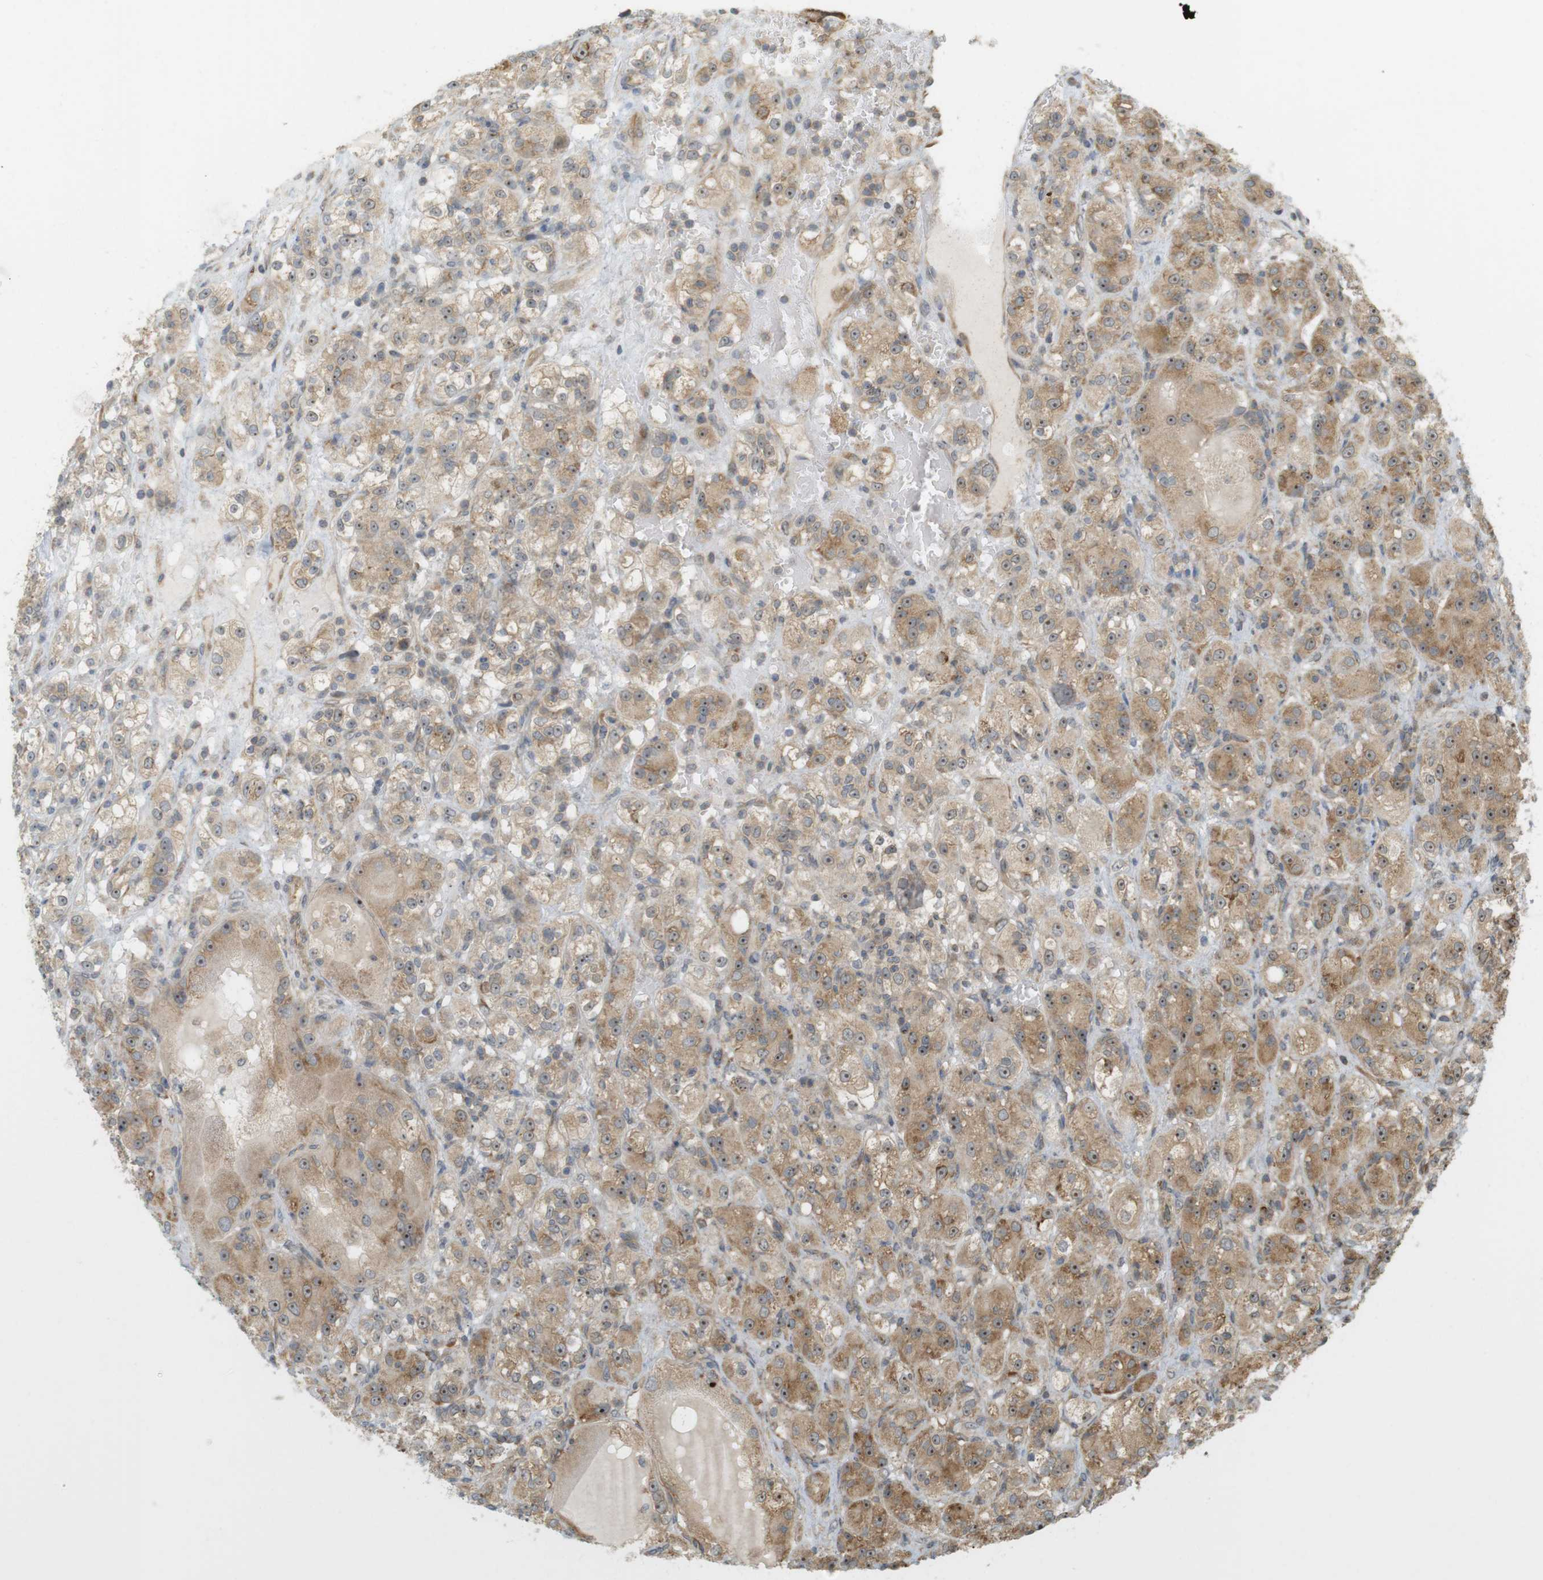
{"staining": {"intensity": "moderate", "quantity": ">75%", "location": "cytoplasmic/membranous,nuclear"}, "tissue": "renal cancer", "cell_type": "Tumor cells", "image_type": "cancer", "snomed": [{"axis": "morphology", "description": "Normal tissue, NOS"}, {"axis": "morphology", "description": "Adenocarcinoma, NOS"}, {"axis": "topography", "description": "Kidney"}], "caption": "About >75% of tumor cells in human renal adenocarcinoma display moderate cytoplasmic/membranous and nuclear protein staining as visualized by brown immunohistochemical staining.", "gene": "PA2G4", "patient": {"sex": "male", "age": 61}}